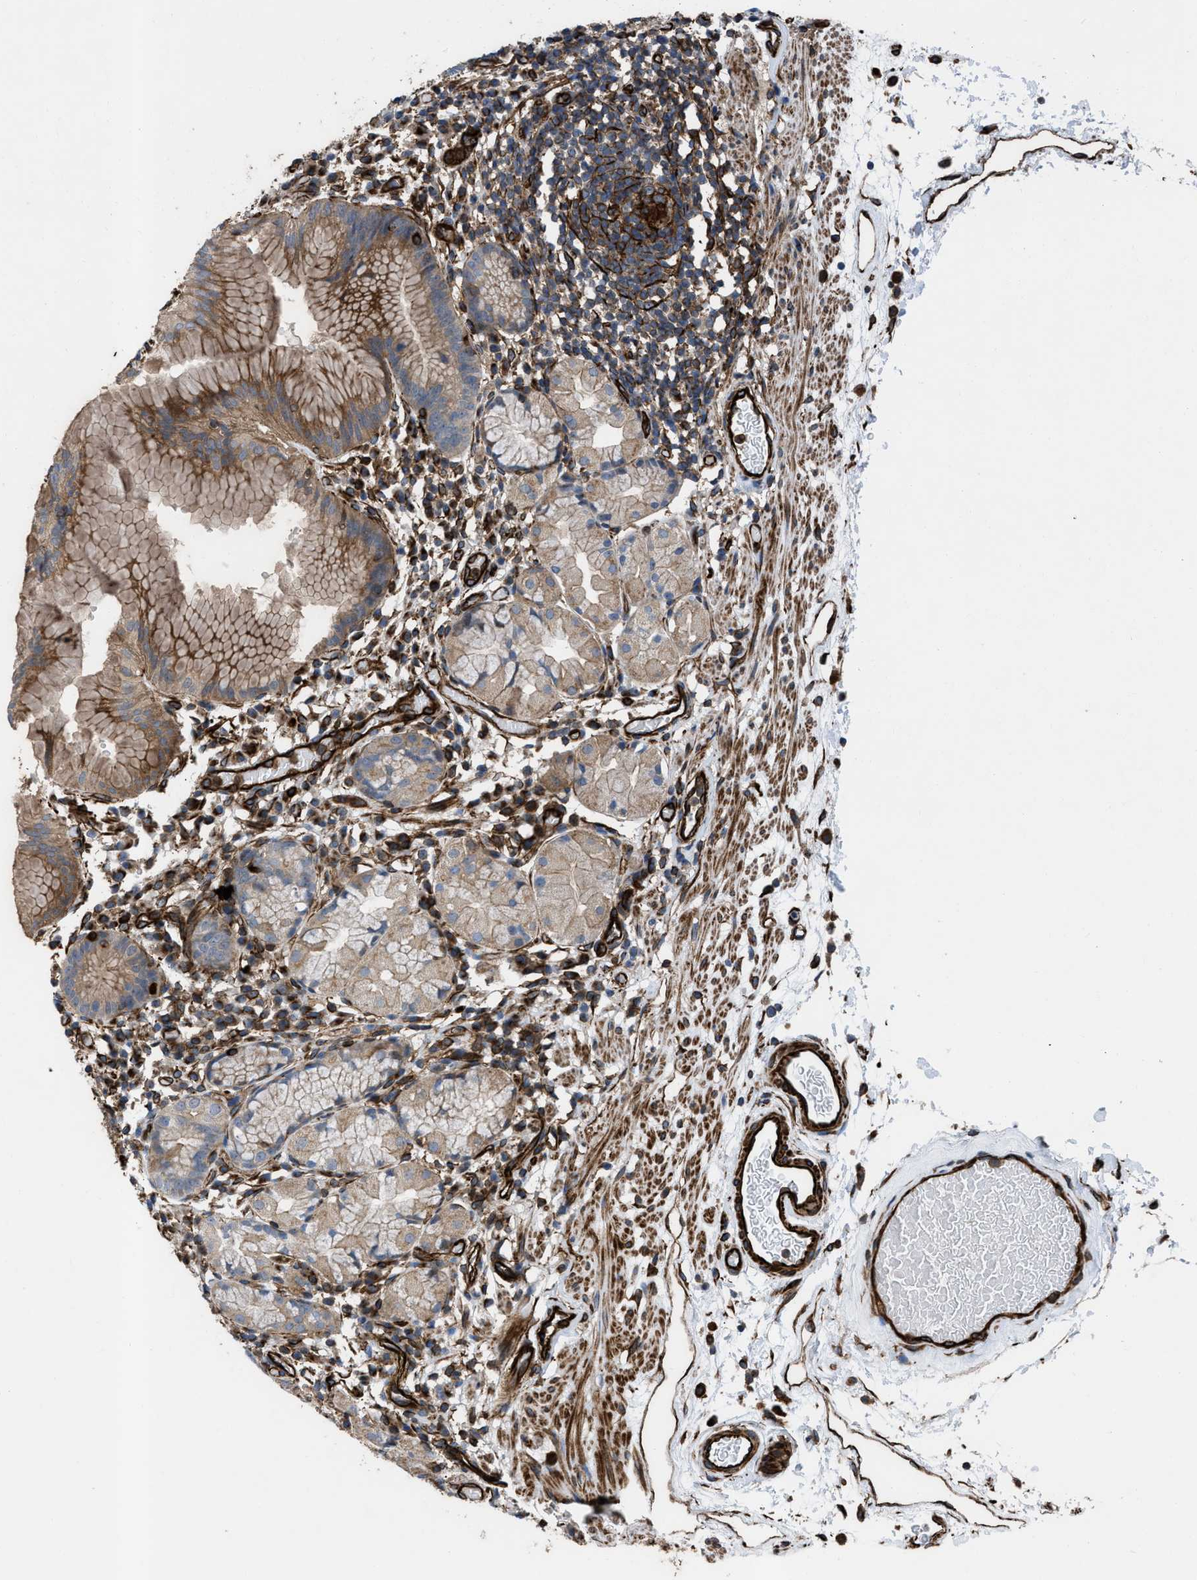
{"staining": {"intensity": "moderate", "quantity": "25%-75%", "location": "cytoplasmic/membranous"}, "tissue": "stomach", "cell_type": "Glandular cells", "image_type": "normal", "snomed": [{"axis": "morphology", "description": "Normal tissue, NOS"}, {"axis": "topography", "description": "Stomach"}, {"axis": "topography", "description": "Stomach, lower"}], "caption": "Stomach stained with a brown dye reveals moderate cytoplasmic/membranous positive staining in about 25%-75% of glandular cells.", "gene": "PTPRE", "patient": {"sex": "female", "age": 75}}